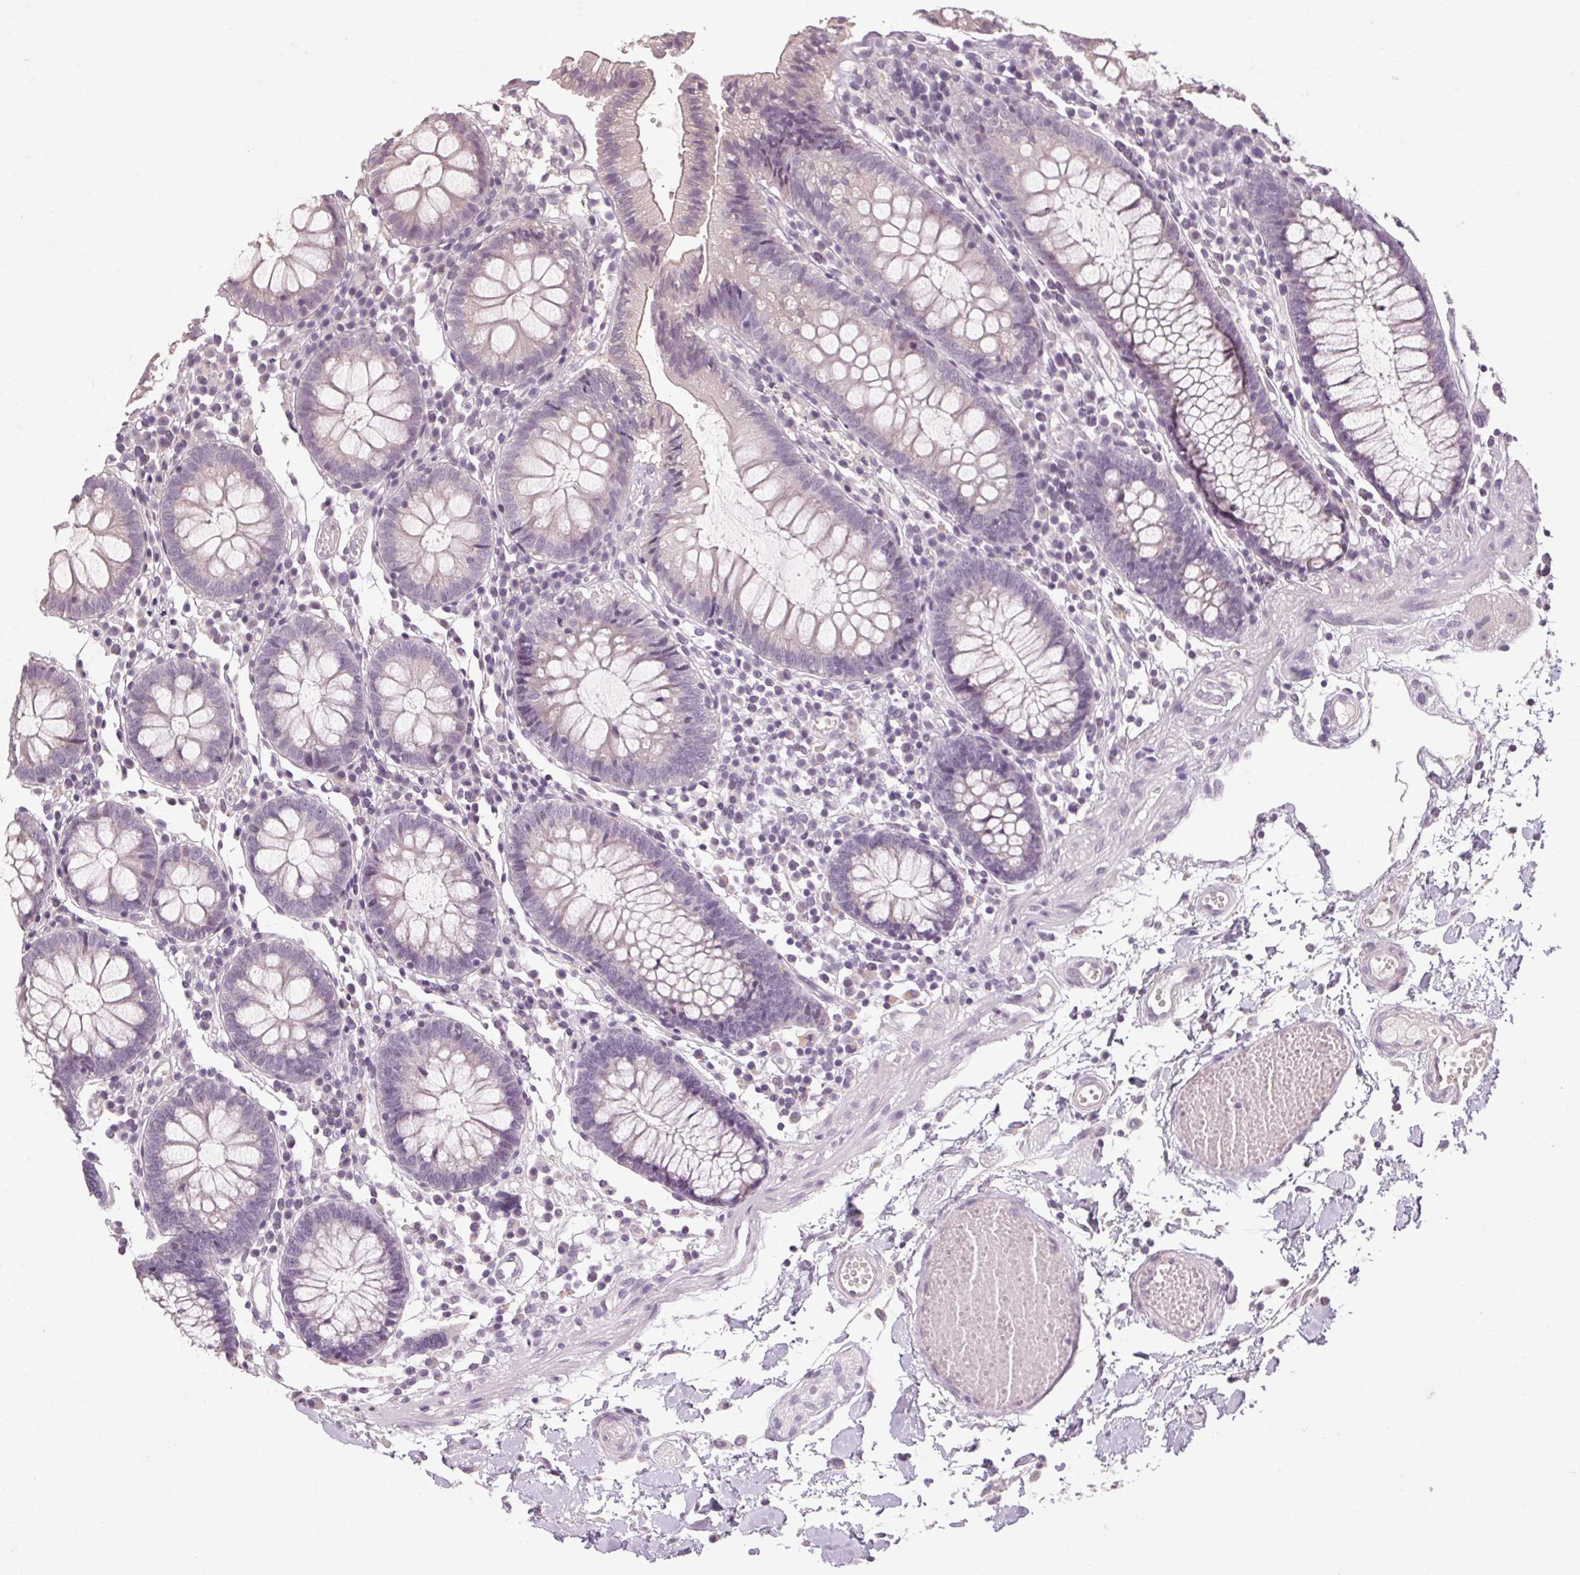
{"staining": {"intensity": "negative", "quantity": "none", "location": "none"}, "tissue": "colon", "cell_type": "Endothelial cells", "image_type": "normal", "snomed": [{"axis": "morphology", "description": "Normal tissue, NOS"}, {"axis": "morphology", "description": "Adenocarcinoma, NOS"}, {"axis": "topography", "description": "Colon"}], "caption": "This is an IHC micrograph of unremarkable colon. There is no staining in endothelial cells.", "gene": "POMC", "patient": {"sex": "male", "age": 83}}